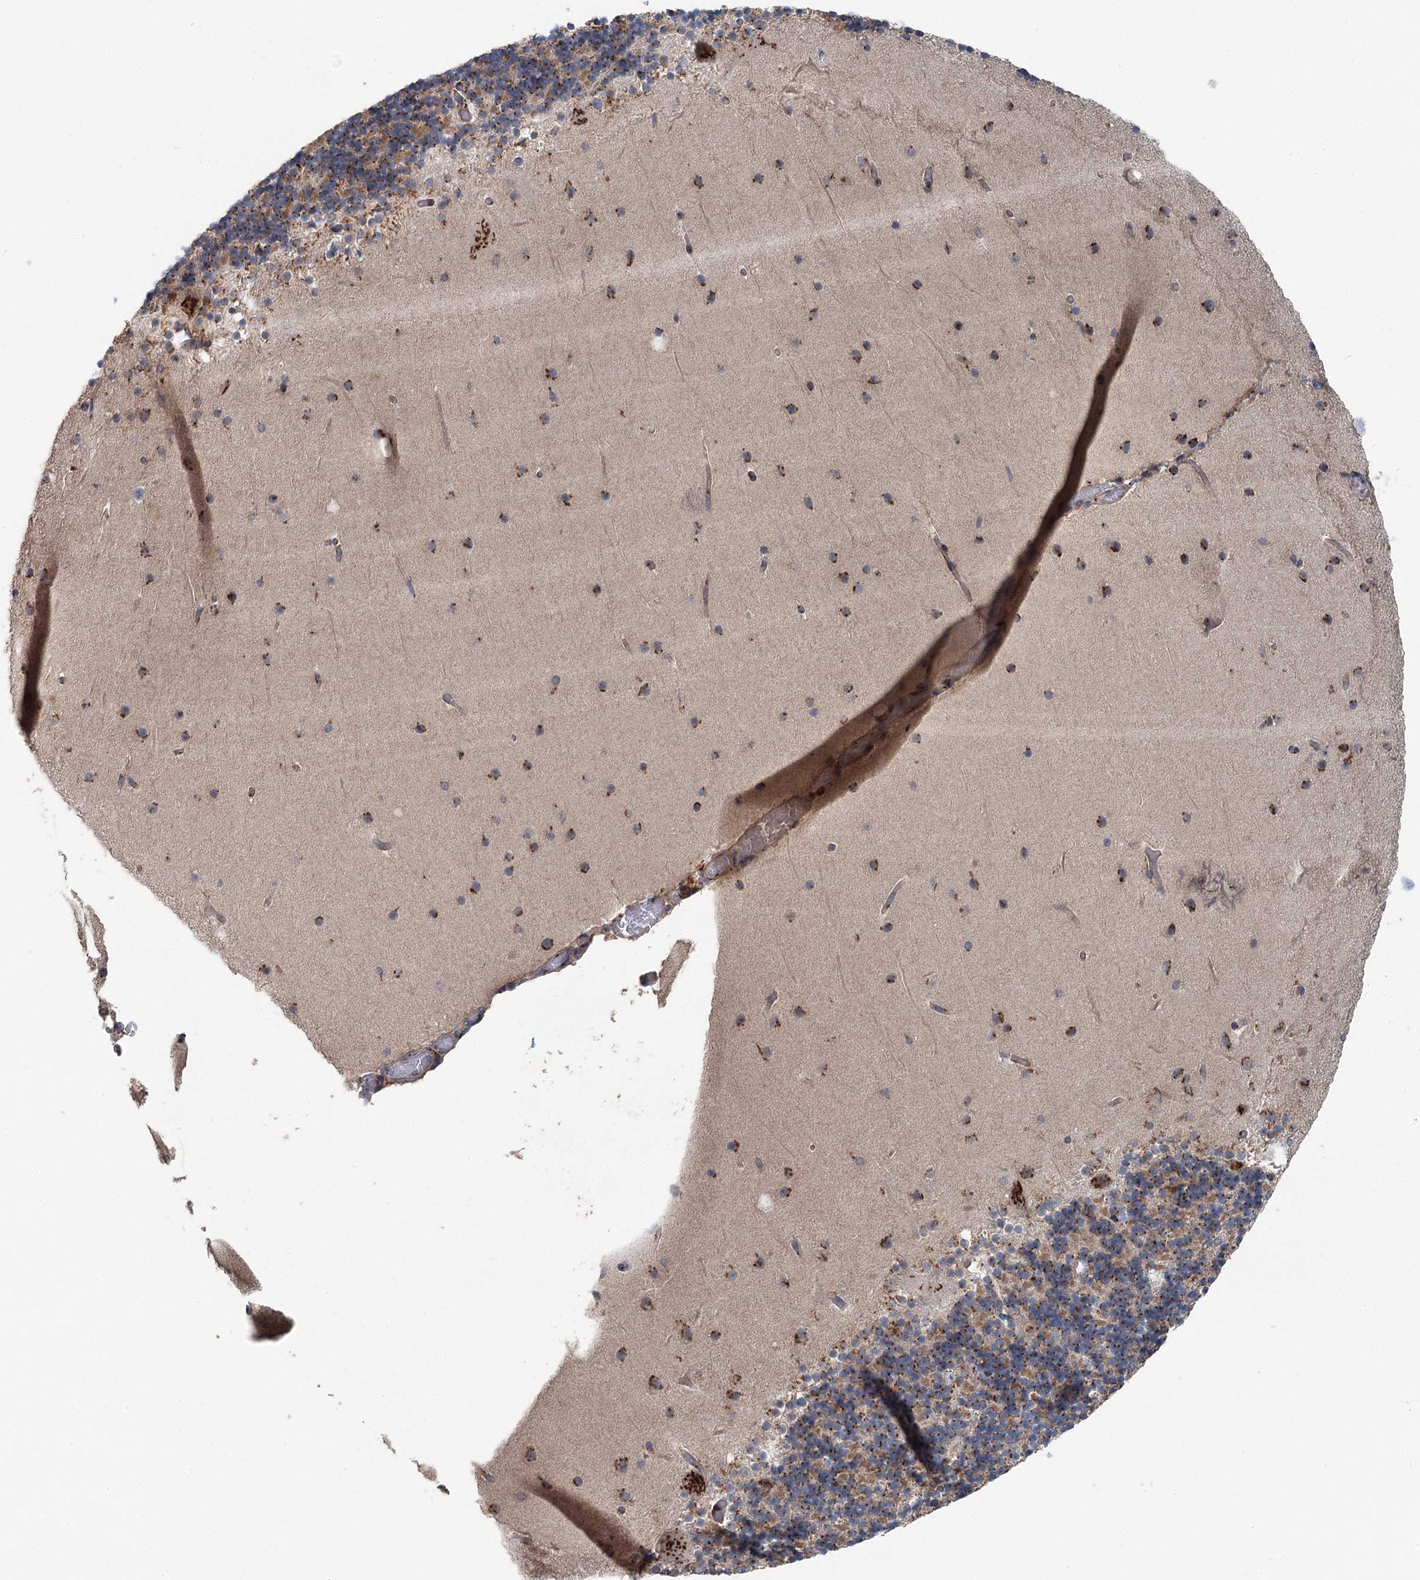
{"staining": {"intensity": "strong", "quantity": "25%-75%", "location": "cytoplasmic/membranous"}, "tissue": "cerebellum", "cell_type": "Cells in granular layer", "image_type": "normal", "snomed": [{"axis": "morphology", "description": "Normal tissue, NOS"}, {"axis": "topography", "description": "Cerebellum"}], "caption": "The photomicrograph shows a brown stain indicating the presence of a protein in the cytoplasmic/membranous of cells in granular layer in cerebellum. Ihc stains the protein in brown and the nuclei are stained blue.", "gene": "ITIH5", "patient": {"sex": "male", "age": 57}}